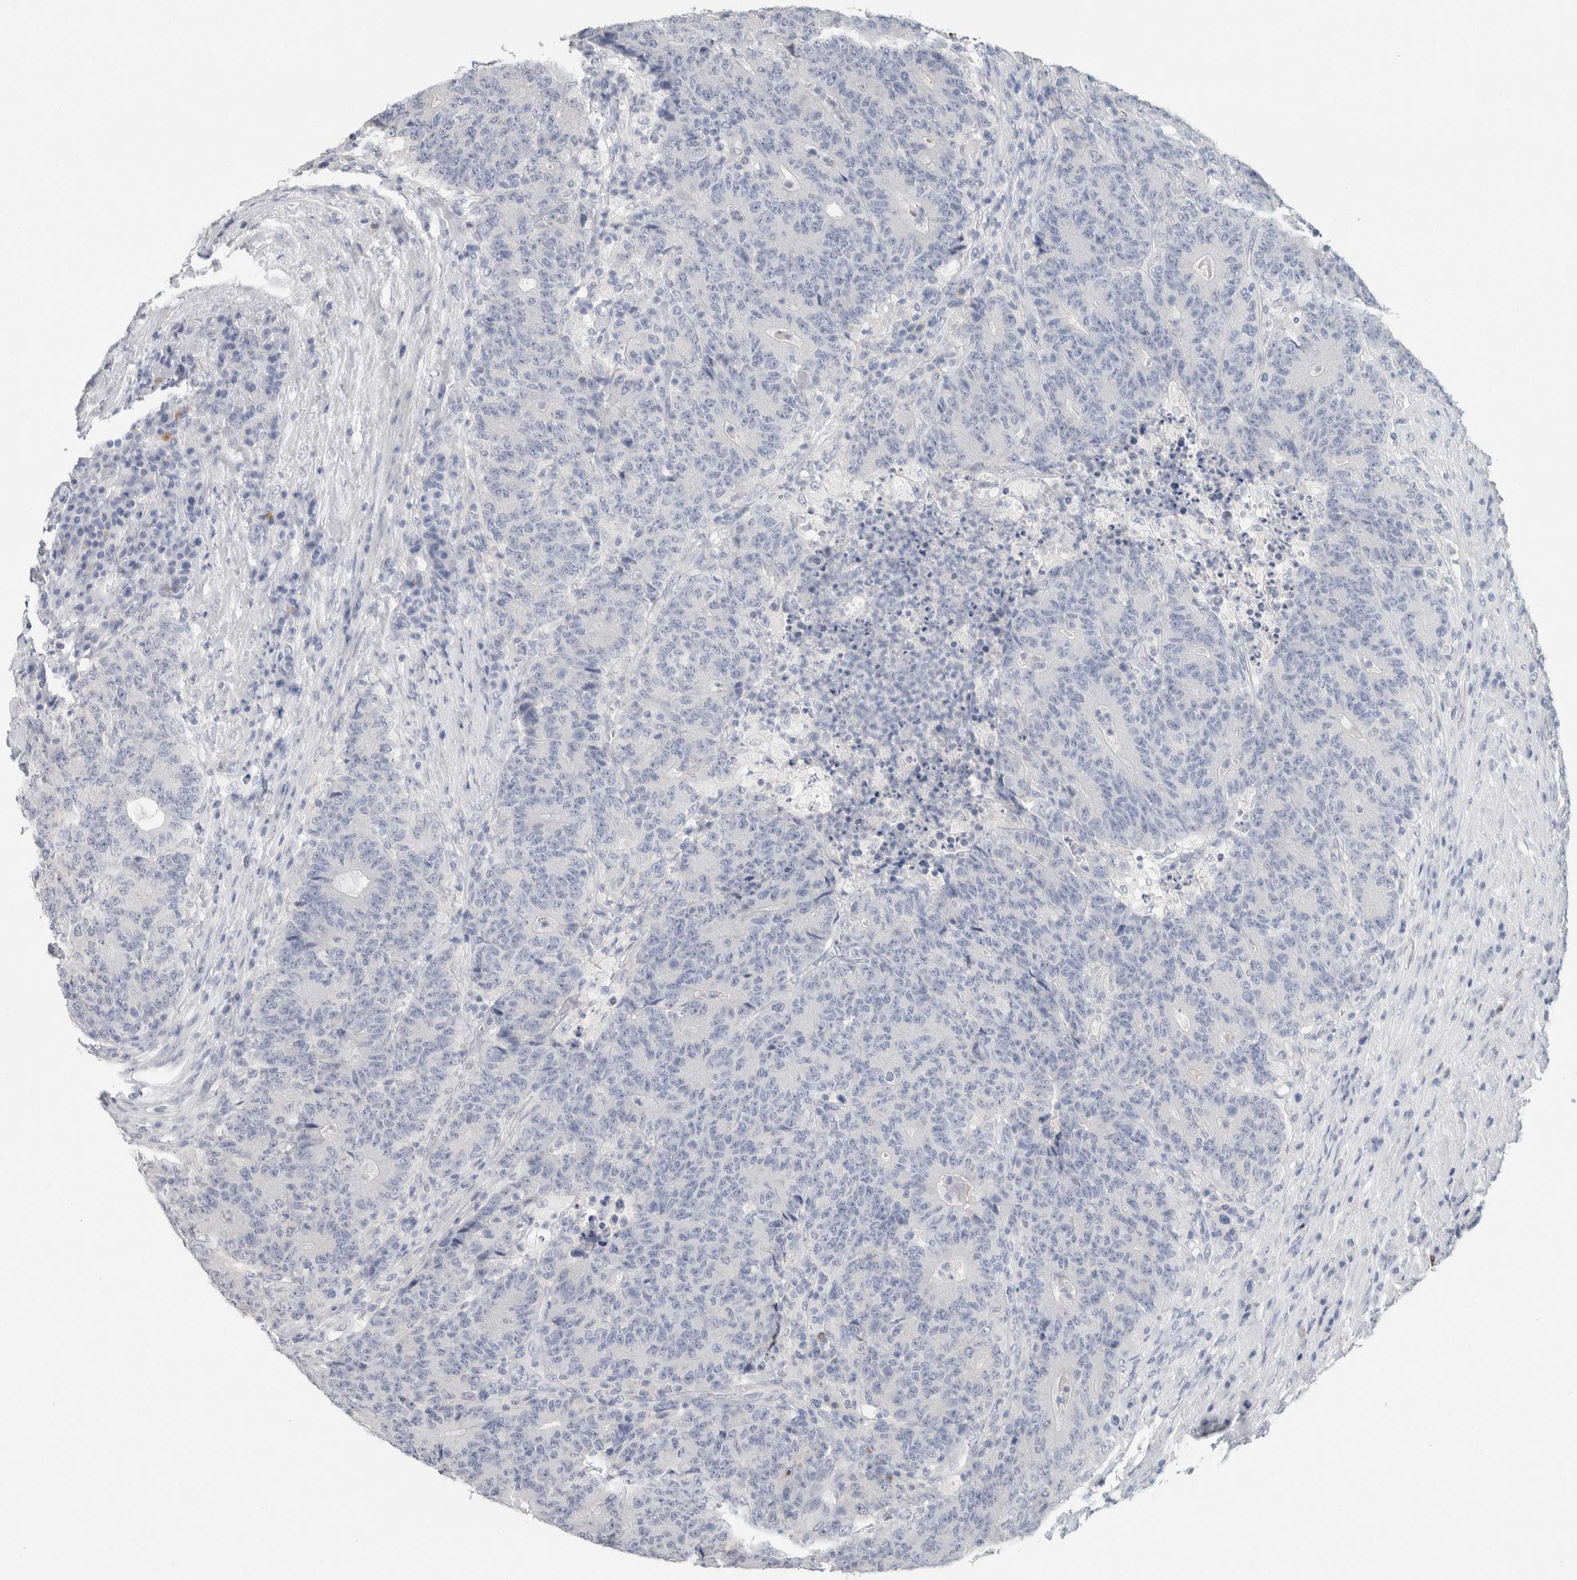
{"staining": {"intensity": "negative", "quantity": "none", "location": "none"}, "tissue": "colorectal cancer", "cell_type": "Tumor cells", "image_type": "cancer", "snomed": [{"axis": "morphology", "description": "Normal tissue, NOS"}, {"axis": "morphology", "description": "Adenocarcinoma, NOS"}, {"axis": "topography", "description": "Colon"}], "caption": "This is an immunohistochemistry histopathology image of colorectal cancer. There is no expression in tumor cells.", "gene": "IL6", "patient": {"sex": "female", "age": 75}}